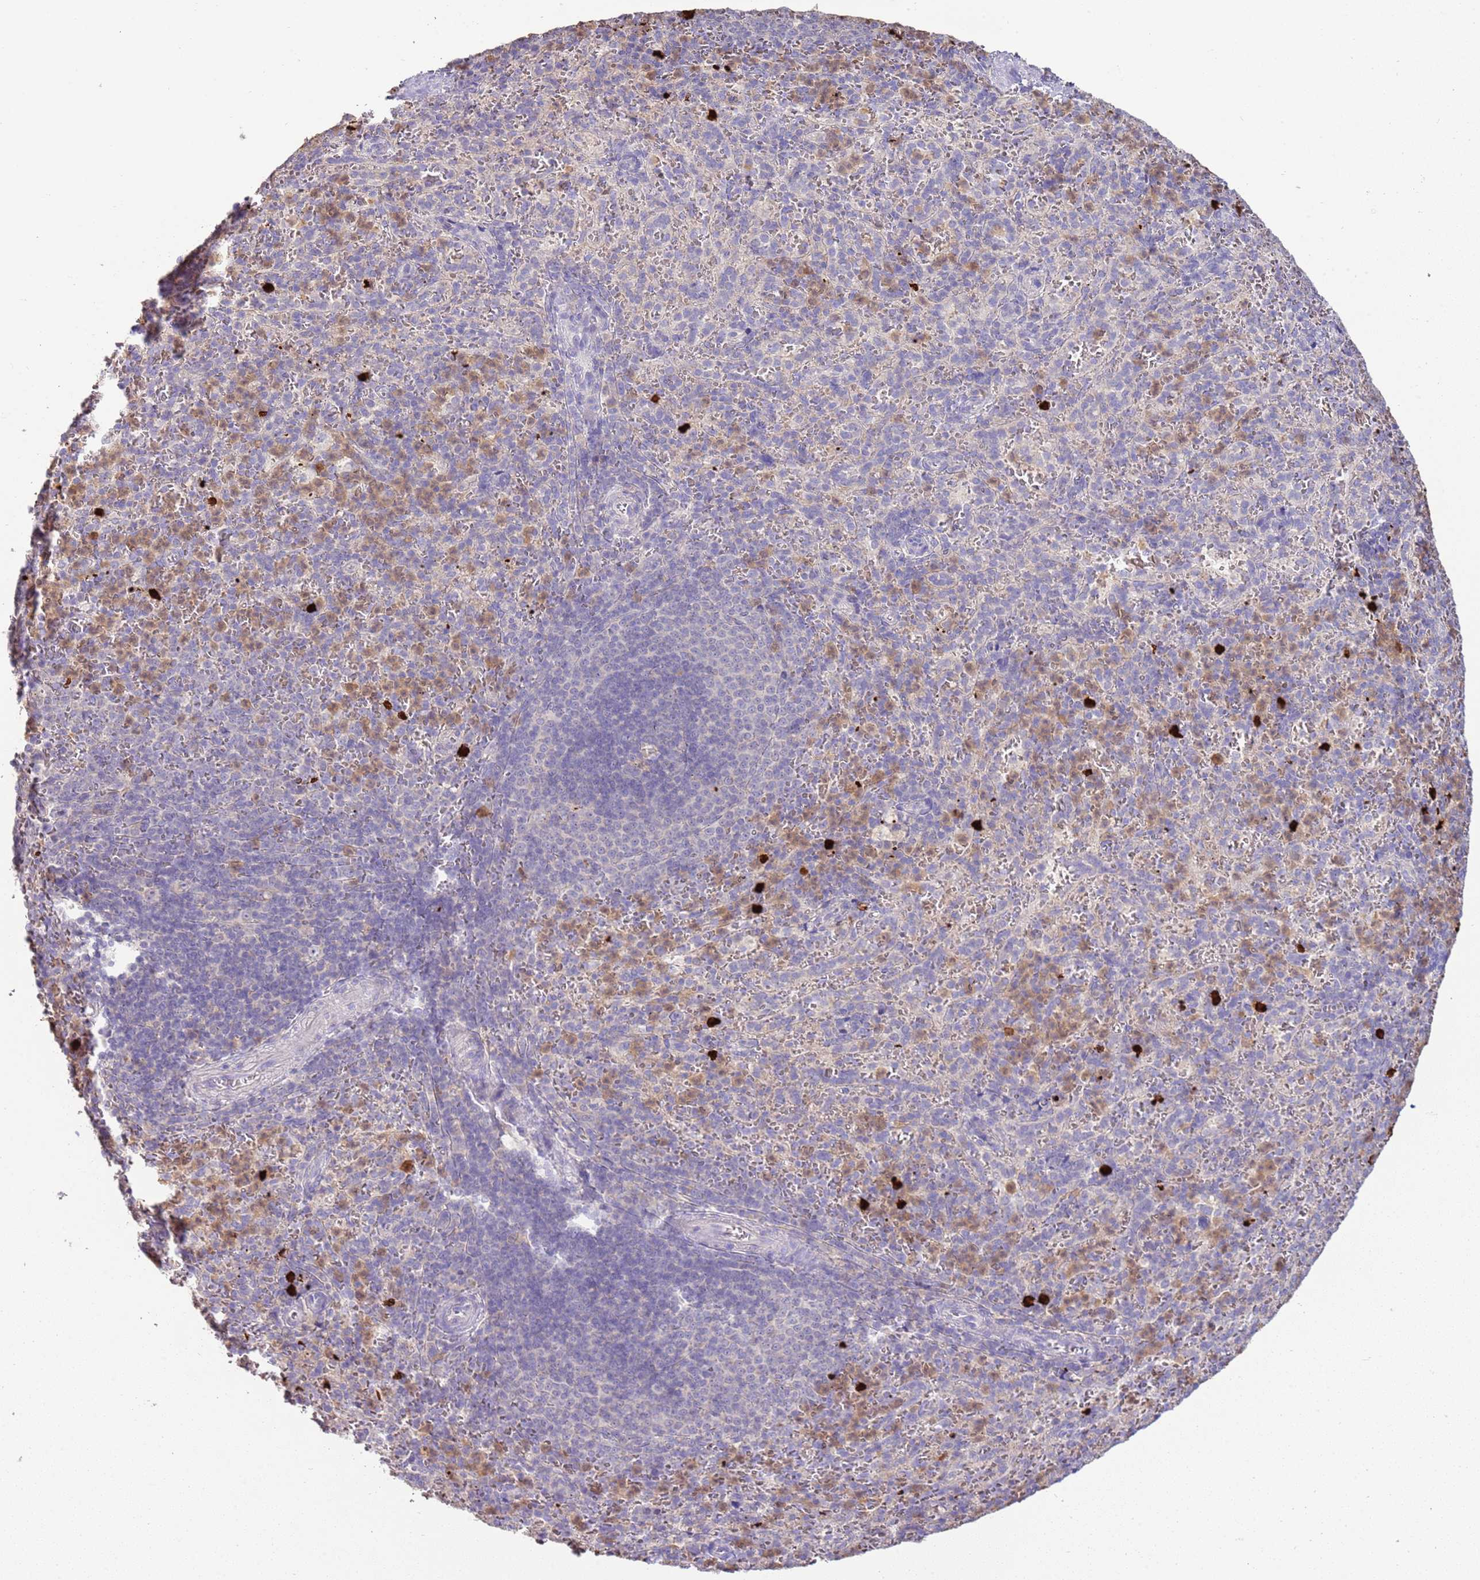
{"staining": {"intensity": "strong", "quantity": "<25%", "location": "cytoplasmic/membranous"}, "tissue": "spleen", "cell_type": "Cells in red pulp", "image_type": "normal", "snomed": [{"axis": "morphology", "description": "Normal tissue, NOS"}, {"axis": "topography", "description": "Spleen"}], "caption": "Immunohistochemical staining of normal human spleen reveals <25% levels of strong cytoplasmic/membranous protein positivity in about <25% of cells in red pulp. The staining was performed using DAB (3,3'-diaminobenzidine), with brown indicating positive protein expression. Nuclei are stained blue with hematoxylin.", "gene": "IL2RG", "patient": {"sex": "female", "age": 21}}